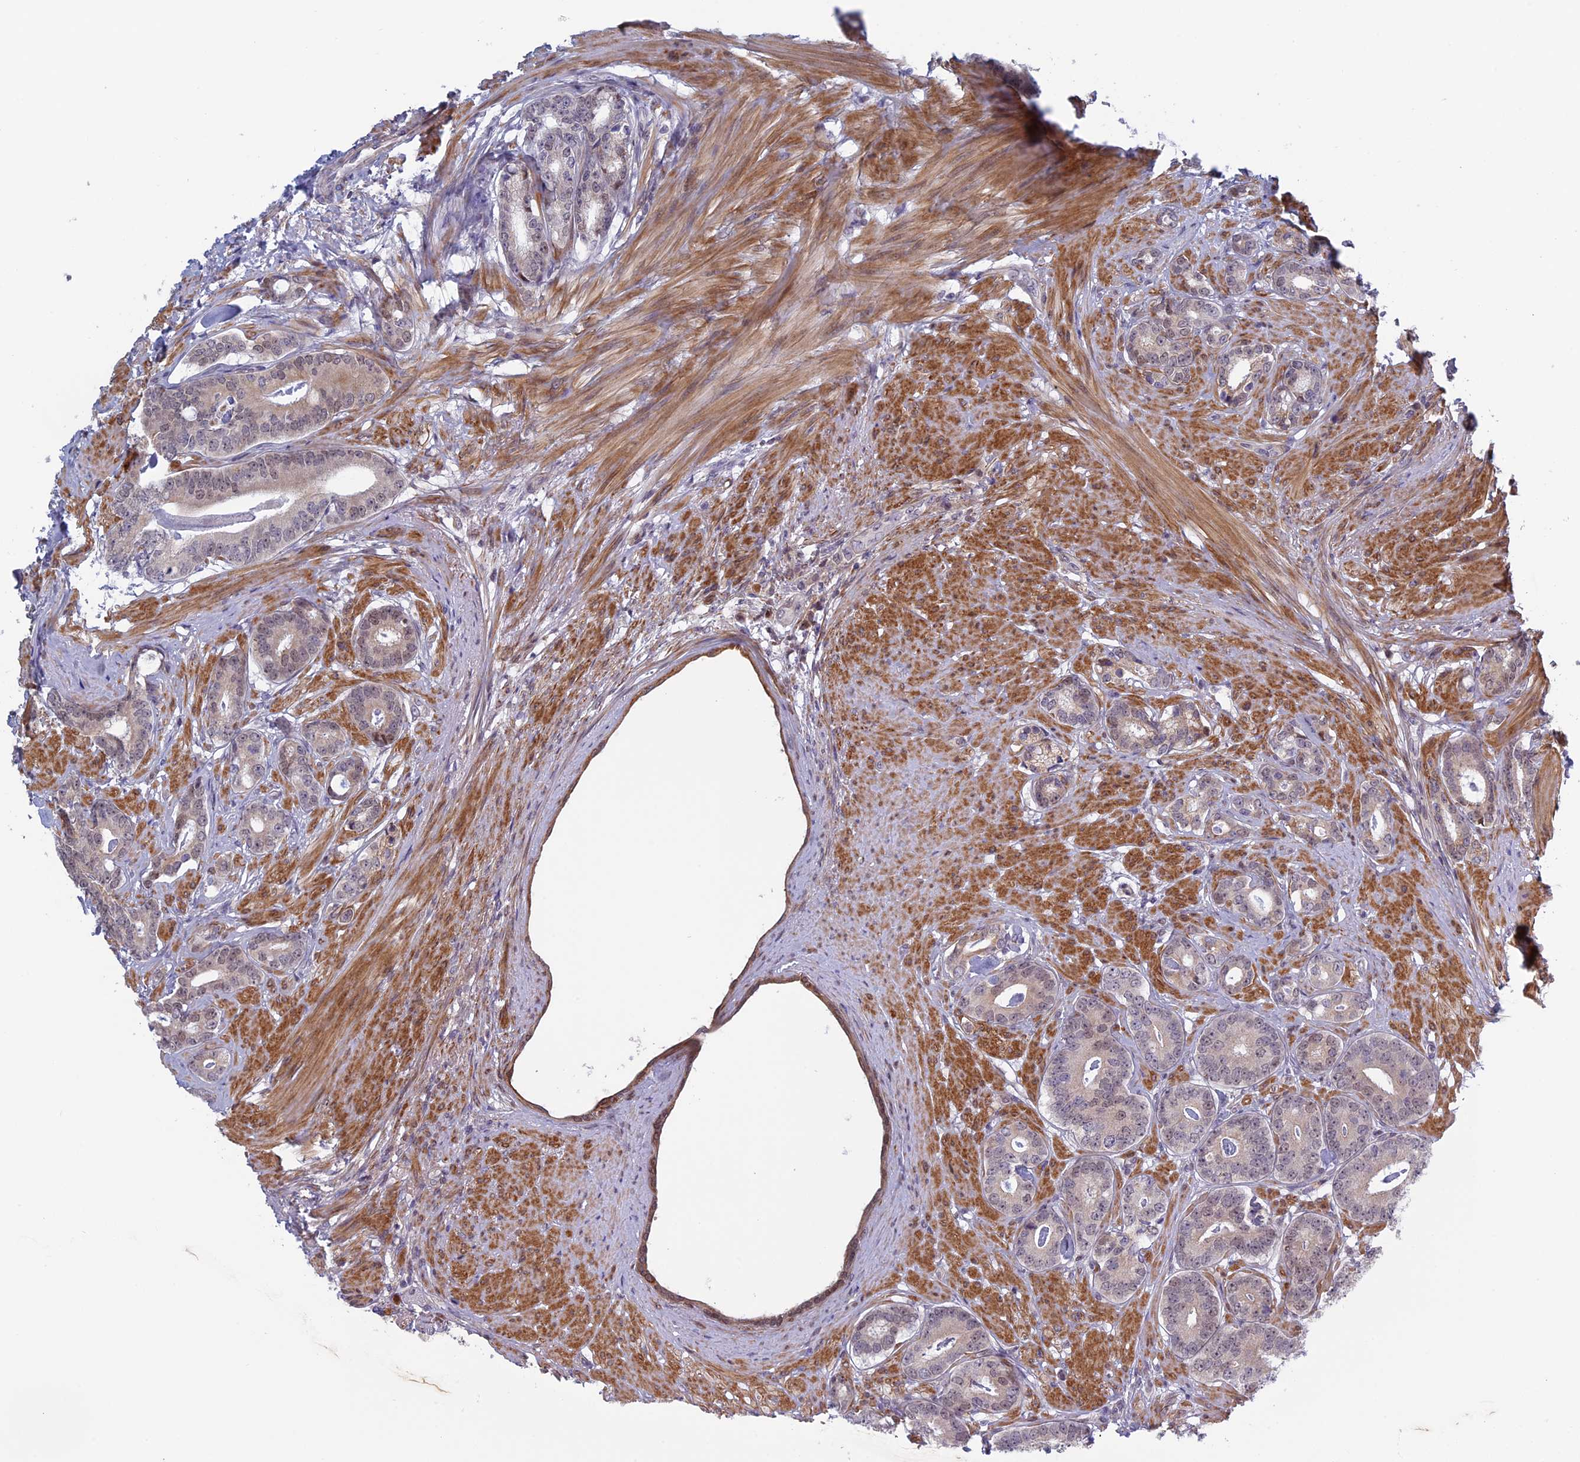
{"staining": {"intensity": "moderate", "quantity": "25%-75%", "location": "cytoplasmic/membranous,nuclear"}, "tissue": "prostate cancer", "cell_type": "Tumor cells", "image_type": "cancer", "snomed": [{"axis": "morphology", "description": "Adenocarcinoma, Low grade"}, {"axis": "topography", "description": "Prostate"}], "caption": "Tumor cells show medium levels of moderate cytoplasmic/membranous and nuclear positivity in approximately 25%-75% of cells in adenocarcinoma (low-grade) (prostate).", "gene": "FADS1", "patient": {"sex": "male", "age": 71}}